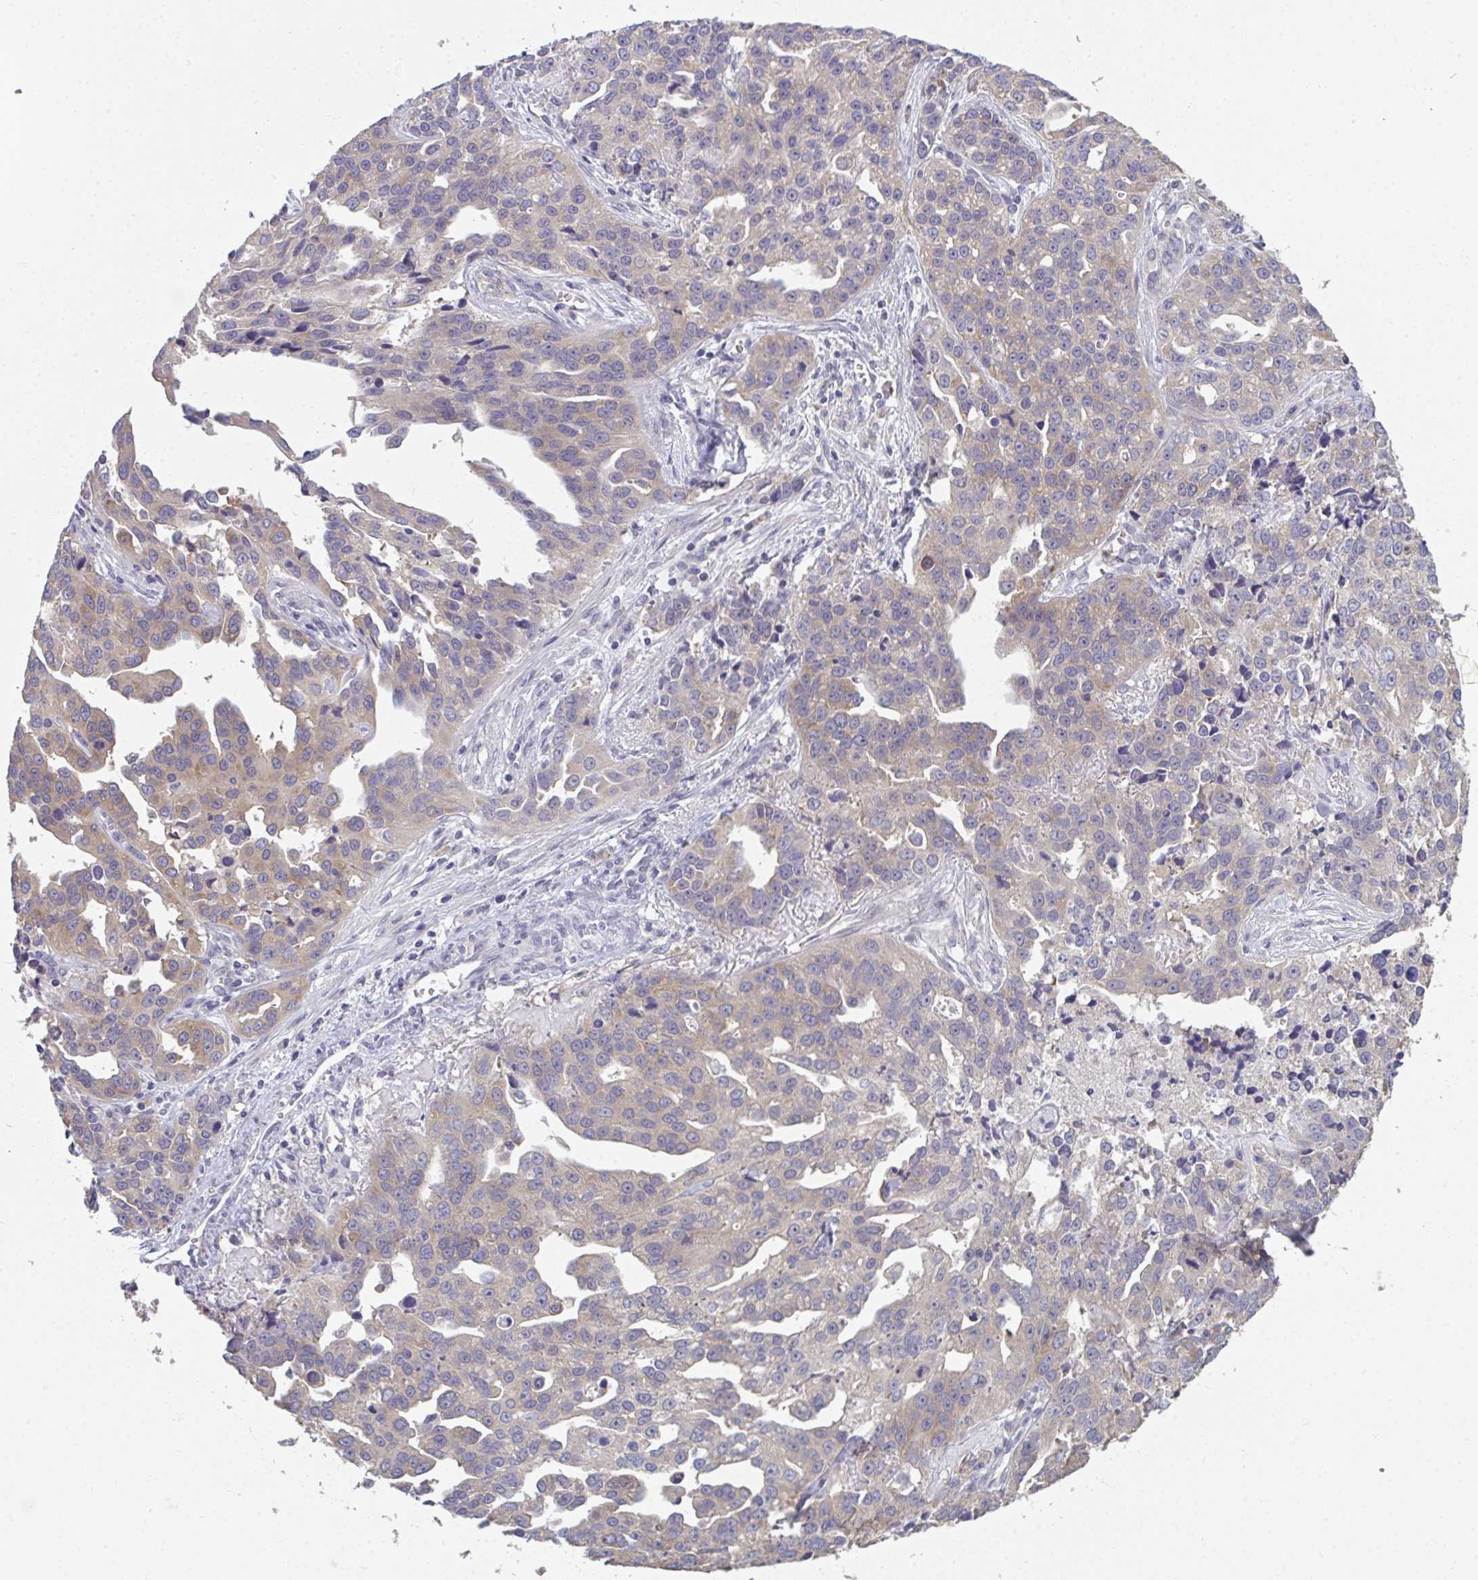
{"staining": {"intensity": "weak", "quantity": "25%-75%", "location": "cytoplasmic/membranous"}, "tissue": "ovarian cancer", "cell_type": "Tumor cells", "image_type": "cancer", "snomed": [{"axis": "morphology", "description": "Cystadenocarcinoma, serous, NOS"}, {"axis": "topography", "description": "Ovary"}], "caption": "Weak cytoplasmic/membranous protein staining is present in approximately 25%-75% of tumor cells in serous cystadenocarcinoma (ovarian).", "gene": "RIOK1", "patient": {"sex": "female", "age": 75}}